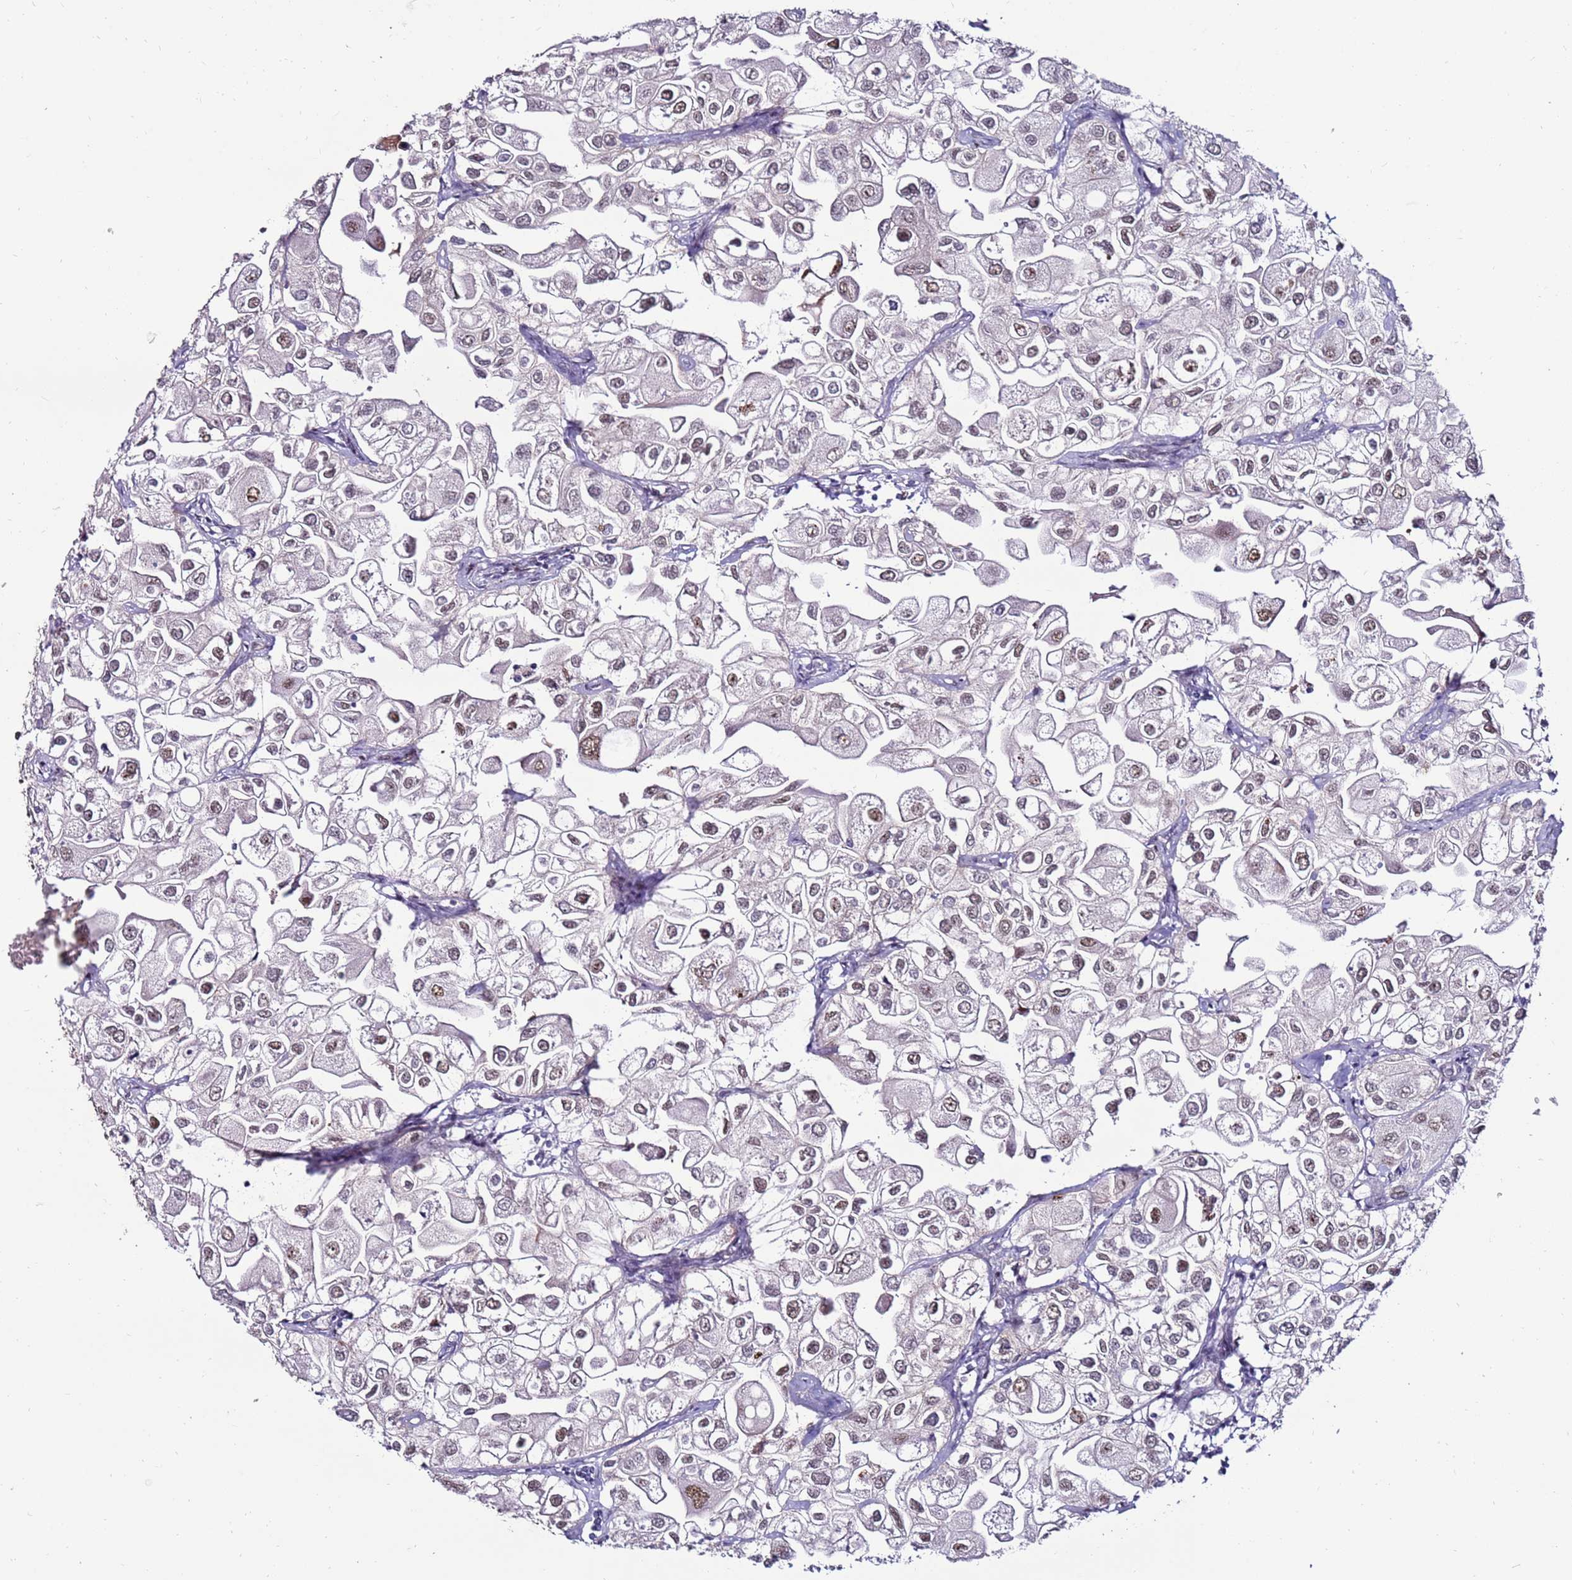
{"staining": {"intensity": "moderate", "quantity": "<25%", "location": "nuclear"}, "tissue": "urothelial cancer", "cell_type": "Tumor cells", "image_type": "cancer", "snomed": [{"axis": "morphology", "description": "Urothelial carcinoma, High grade"}, {"axis": "topography", "description": "Urinary bladder"}], "caption": "High-magnification brightfield microscopy of urothelial carcinoma (high-grade) stained with DAB (3,3'-diaminobenzidine) (brown) and counterstained with hematoxylin (blue). tumor cells exhibit moderate nuclear expression is appreciated in approximately<25% of cells.", "gene": "KPNA4", "patient": {"sex": "male", "age": 64}}